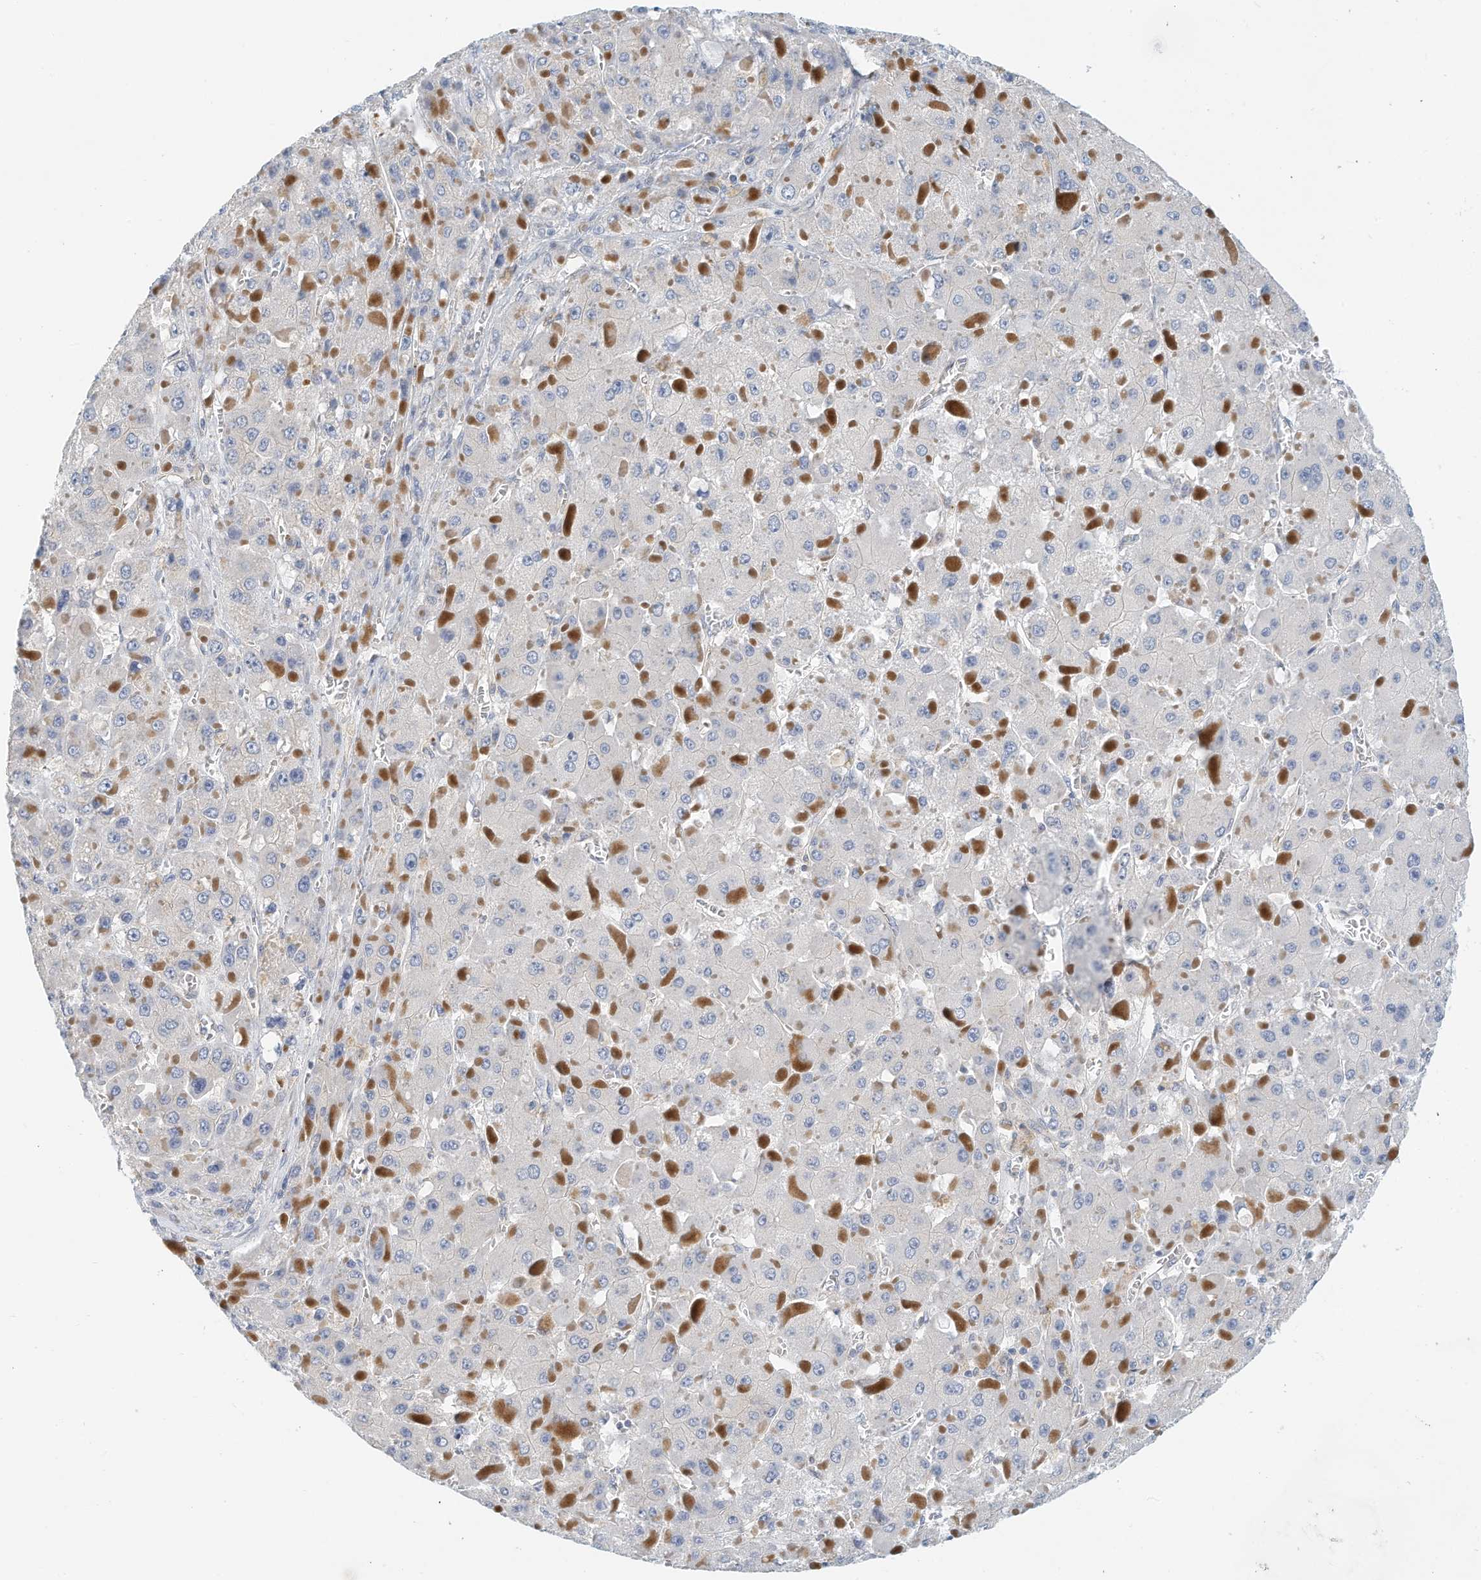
{"staining": {"intensity": "negative", "quantity": "none", "location": "none"}, "tissue": "liver cancer", "cell_type": "Tumor cells", "image_type": "cancer", "snomed": [{"axis": "morphology", "description": "Carcinoma, Hepatocellular, NOS"}, {"axis": "topography", "description": "Liver"}], "caption": "An image of human hepatocellular carcinoma (liver) is negative for staining in tumor cells.", "gene": "MICAL1", "patient": {"sex": "female", "age": 73}}